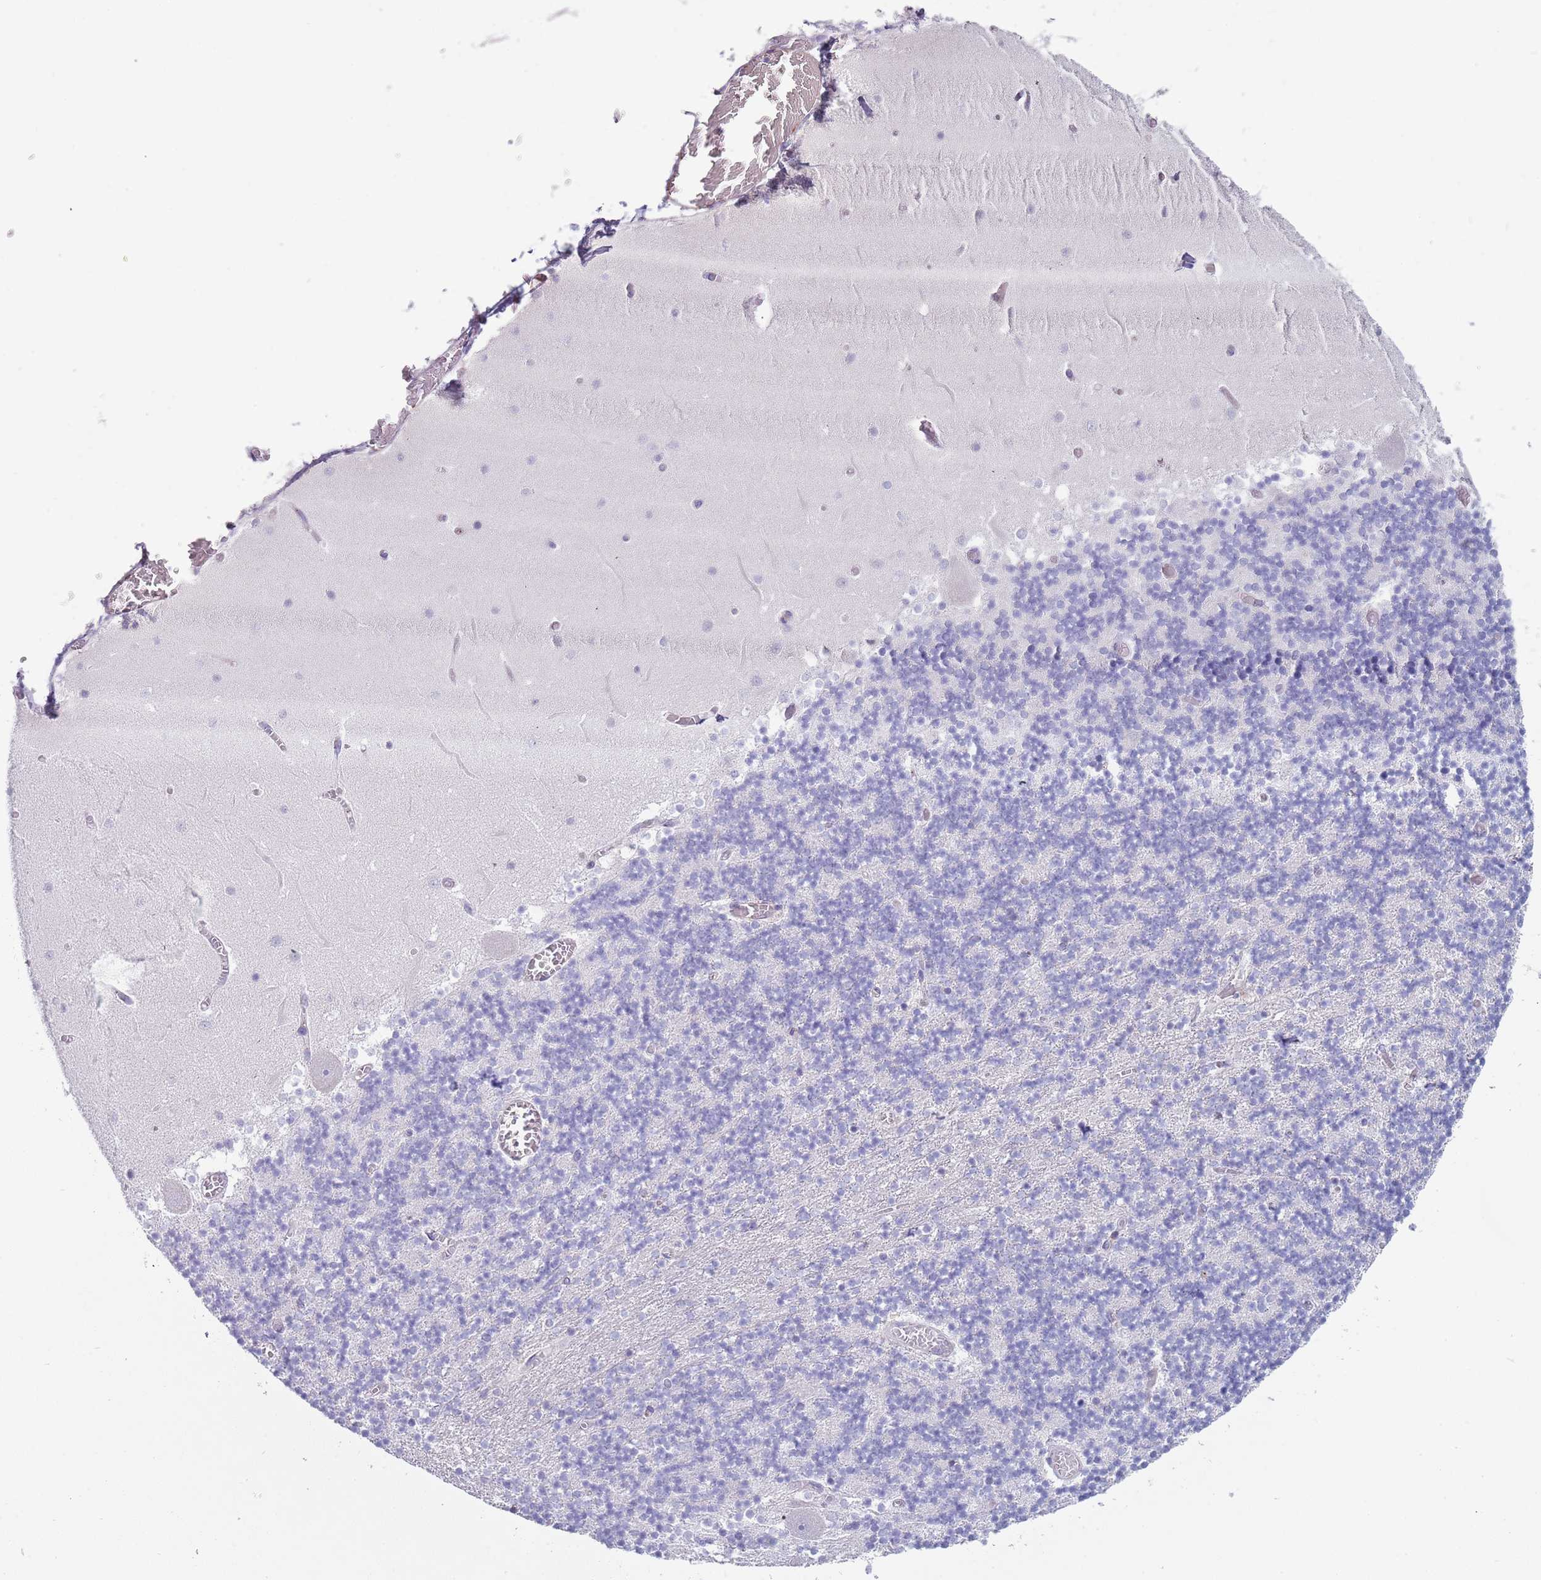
{"staining": {"intensity": "negative", "quantity": "none", "location": "none"}, "tissue": "cerebellum", "cell_type": "Cells in granular layer", "image_type": "normal", "snomed": [{"axis": "morphology", "description": "Normal tissue, NOS"}, {"axis": "topography", "description": "Cerebellum"}], "caption": "A histopathology image of cerebellum stained for a protein displays no brown staining in cells in granular layer.", "gene": "TNRC6C", "patient": {"sex": "female", "age": 28}}